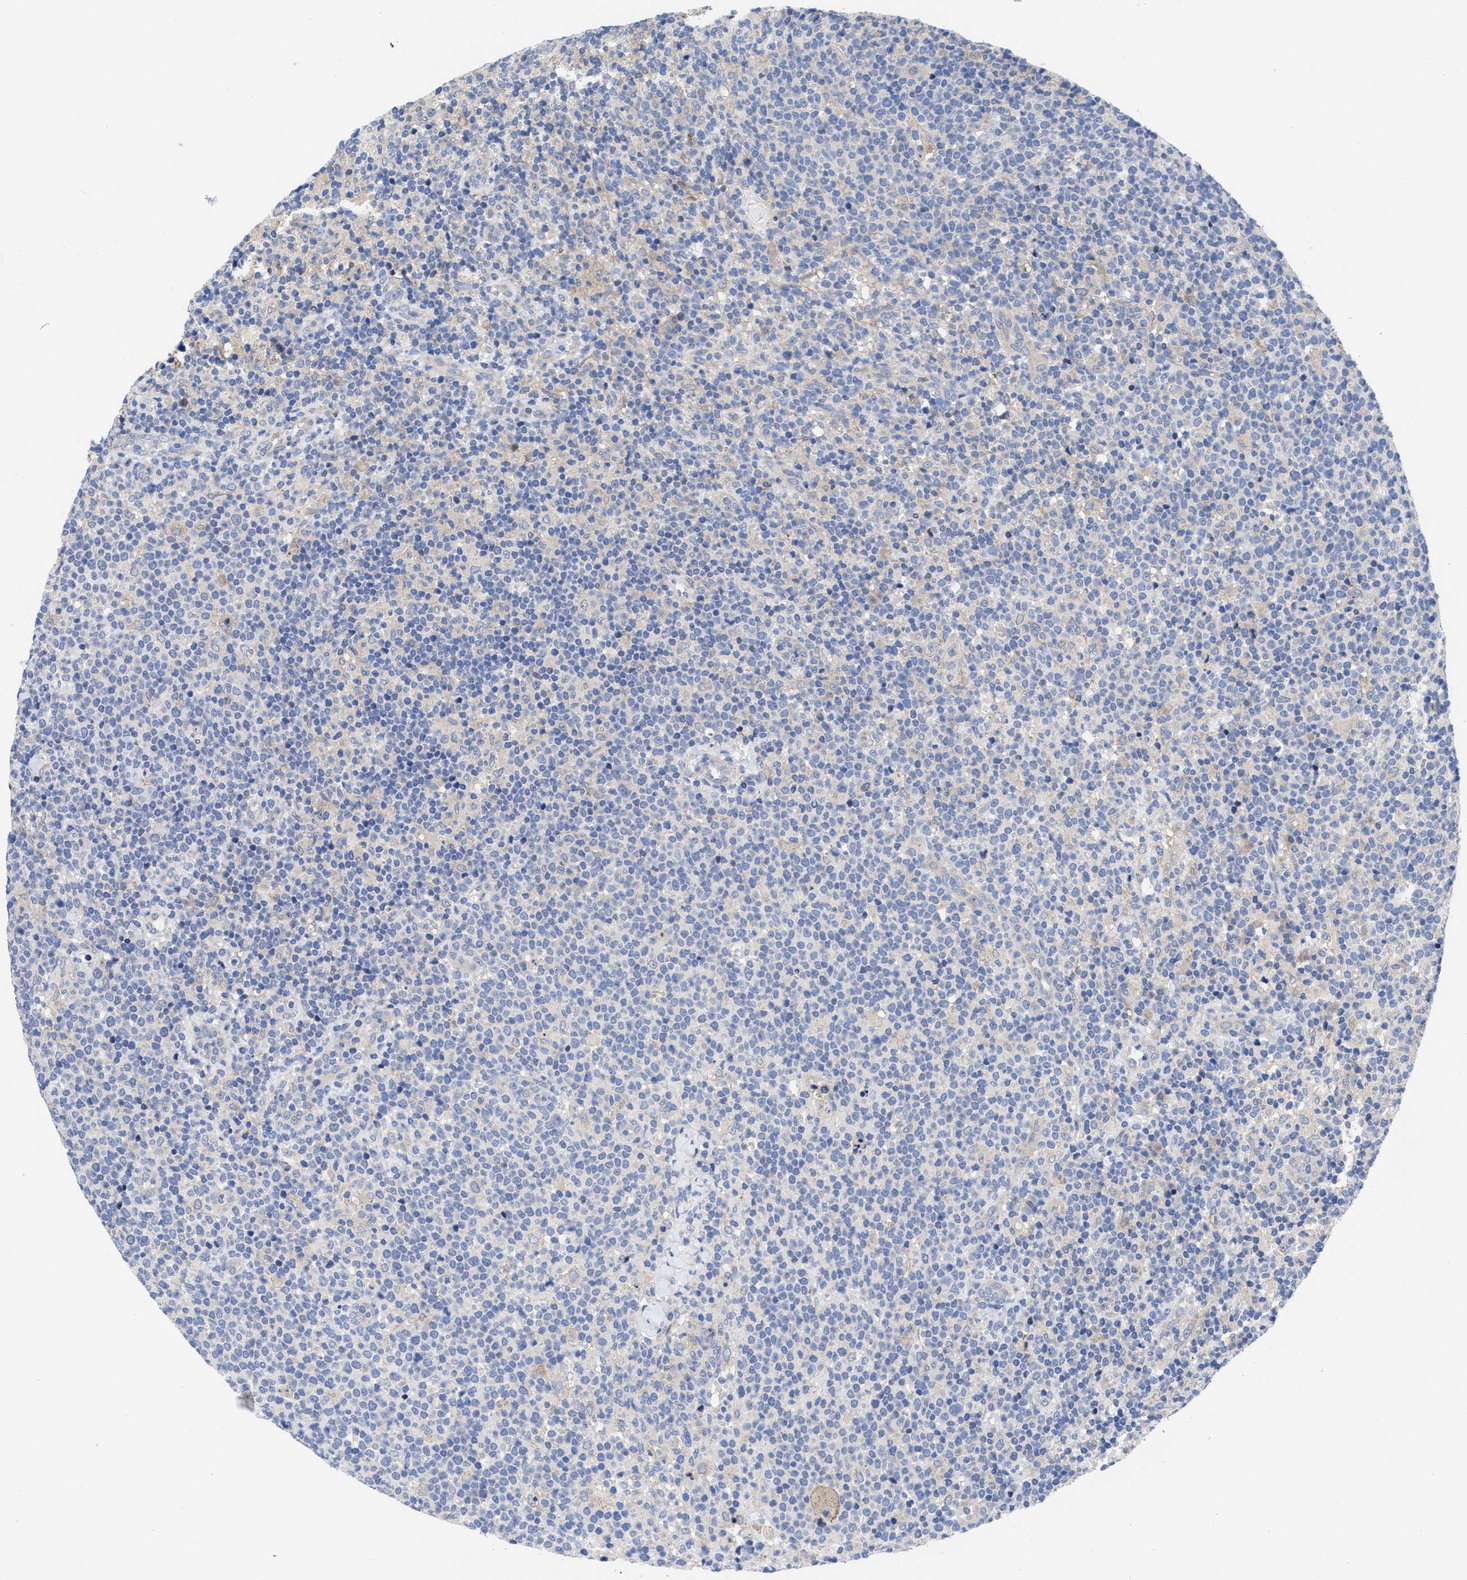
{"staining": {"intensity": "negative", "quantity": "none", "location": "none"}, "tissue": "lymphoma", "cell_type": "Tumor cells", "image_type": "cancer", "snomed": [{"axis": "morphology", "description": "Malignant lymphoma, non-Hodgkin's type, High grade"}, {"axis": "topography", "description": "Lymph node"}], "caption": "Immunohistochemical staining of high-grade malignant lymphoma, non-Hodgkin's type displays no significant expression in tumor cells. (DAB (3,3'-diaminobenzidine) immunohistochemistry (IHC), high magnification).", "gene": "TXNDC17", "patient": {"sex": "male", "age": 61}}